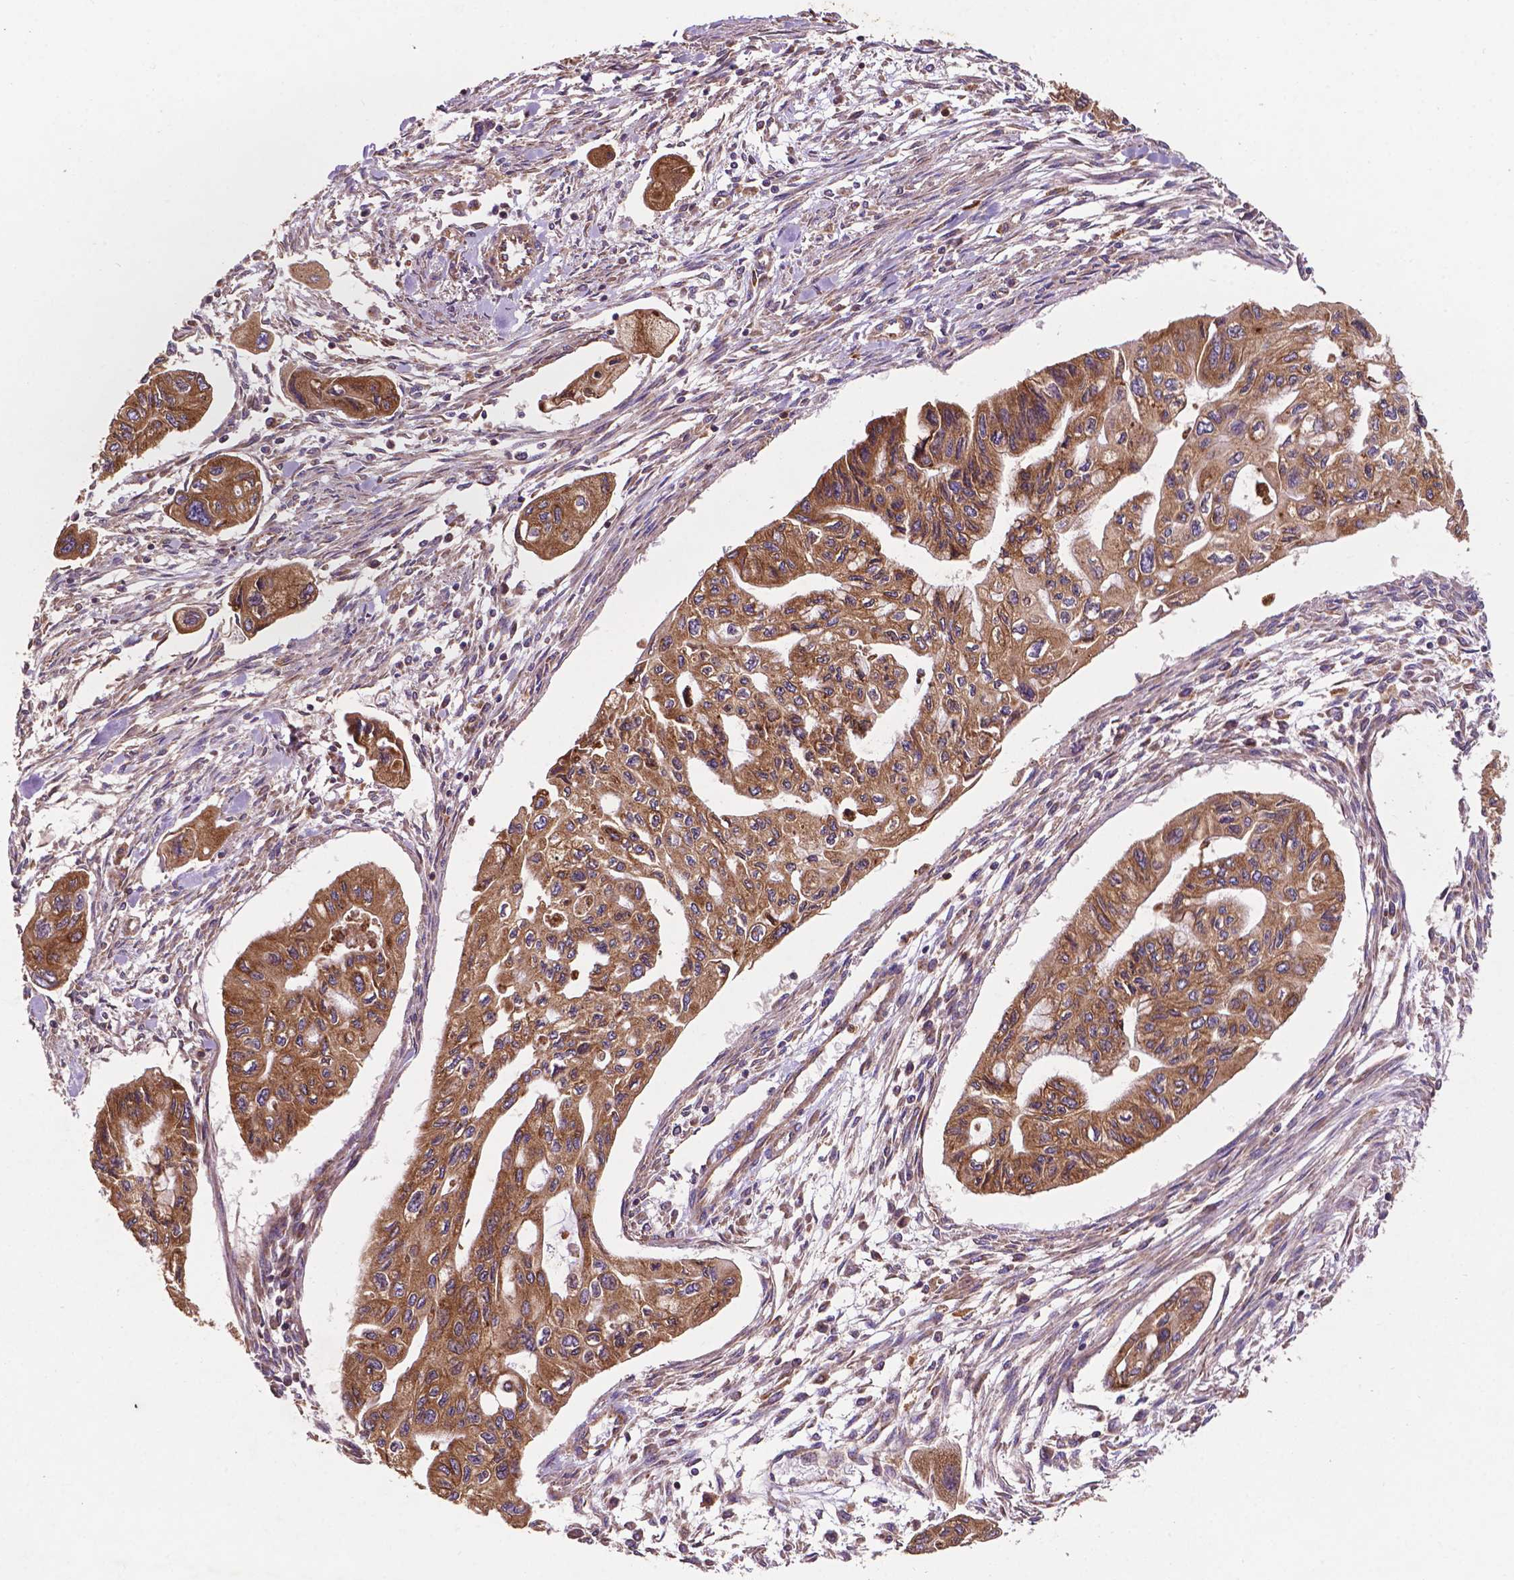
{"staining": {"intensity": "moderate", "quantity": ">75%", "location": "cytoplasmic/membranous"}, "tissue": "pancreatic cancer", "cell_type": "Tumor cells", "image_type": "cancer", "snomed": [{"axis": "morphology", "description": "Adenocarcinoma, NOS"}, {"axis": "topography", "description": "Pancreas"}], "caption": "Moderate cytoplasmic/membranous staining is appreciated in approximately >75% of tumor cells in pancreatic cancer (adenocarcinoma).", "gene": "CCDC71L", "patient": {"sex": "female", "age": 76}}